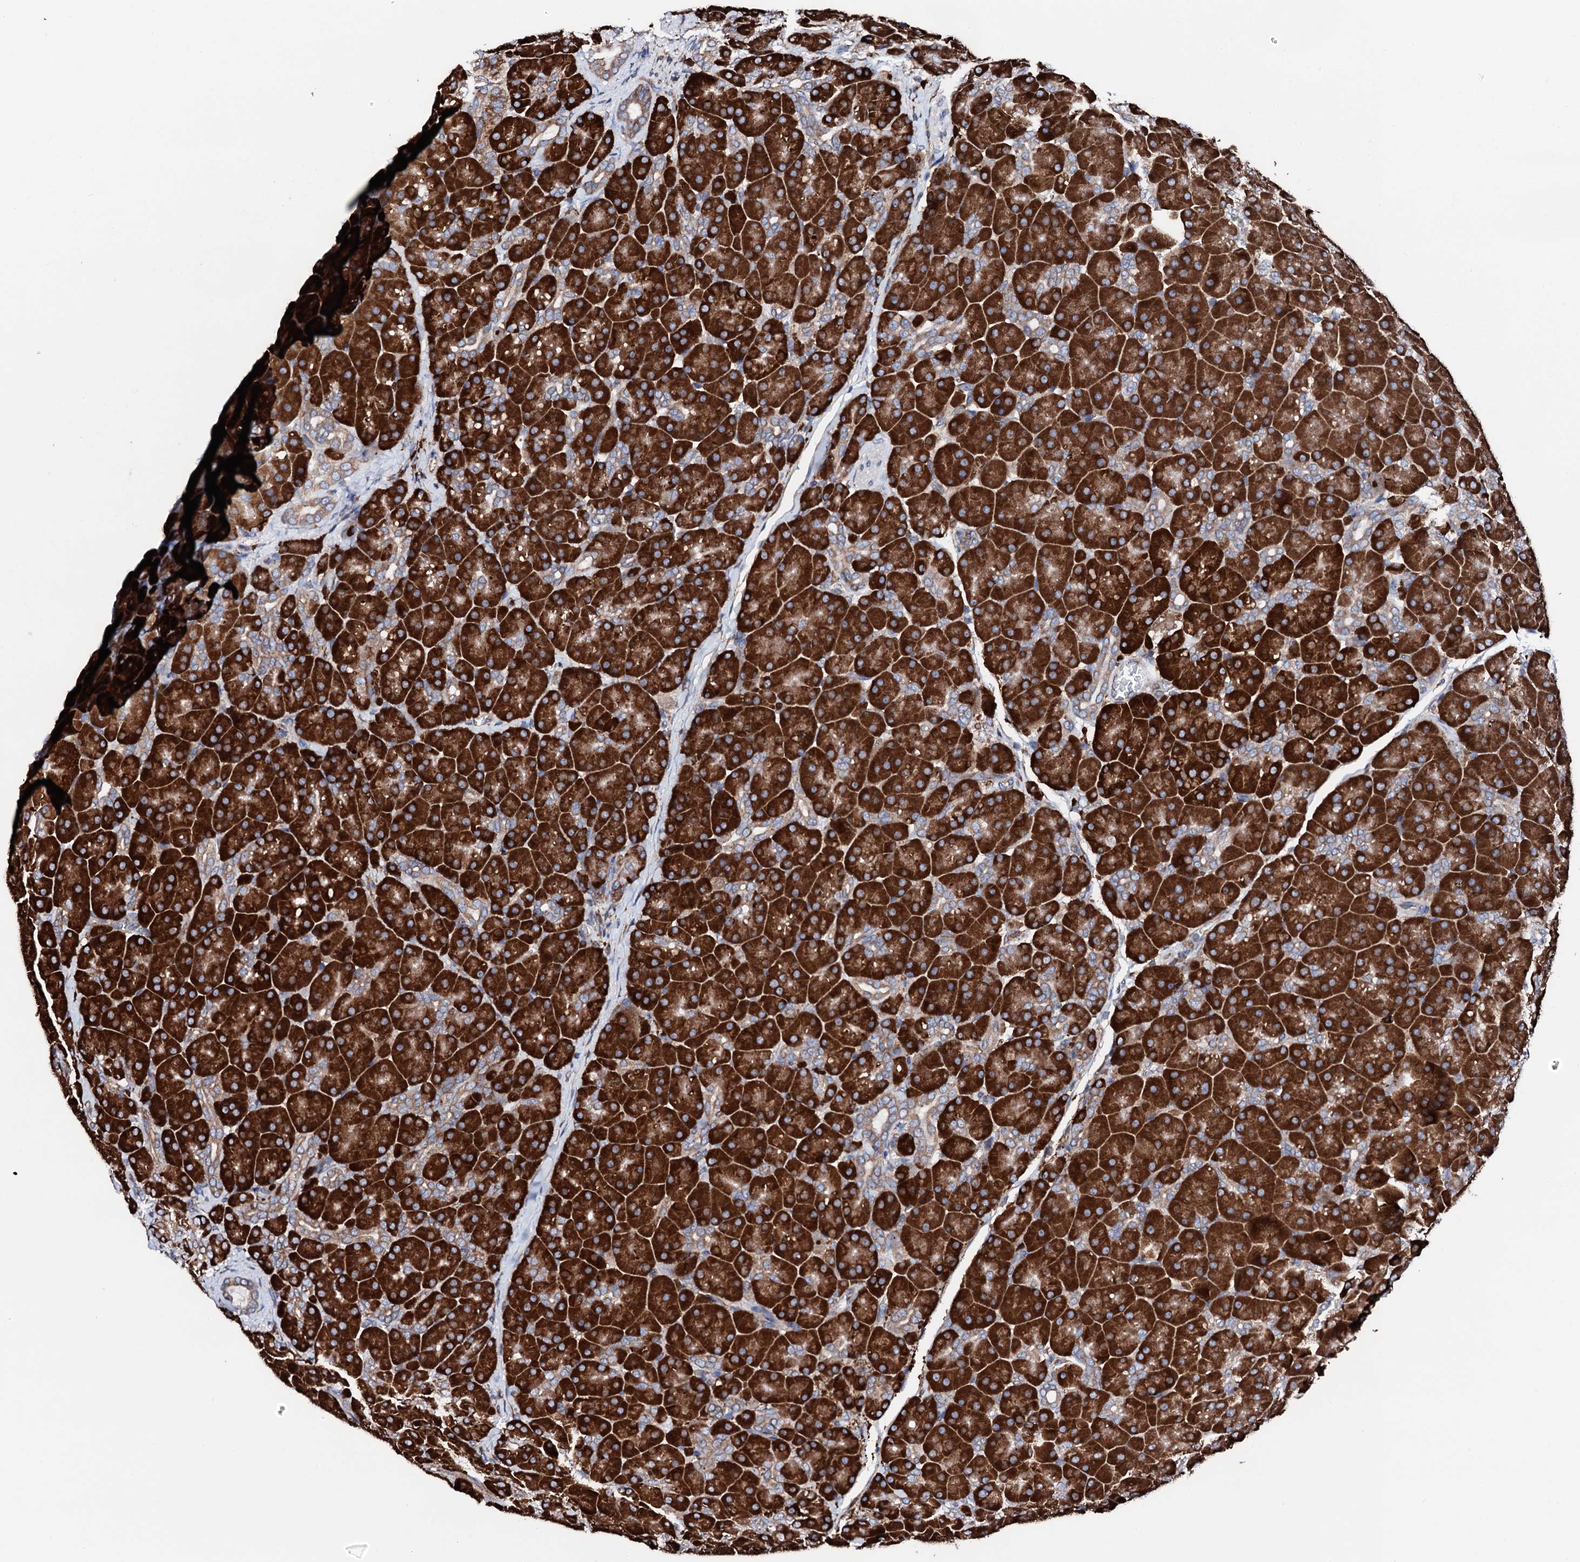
{"staining": {"intensity": "strong", "quantity": ">75%", "location": "cytoplasmic/membranous"}, "tissue": "pancreas", "cell_type": "Exocrine glandular cells", "image_type": "normal", "snomed": [{"axis": "morphology", "description": "Normal tissue, NOS"}, {"axis": "topography", "description": "Pancreas"}], "caption": "About >75% of exocrine glandular cells in unremarkable pancreas show strong cytoplasmic/membranous protein staining as visualized by brown immunohistochemical staining.", "gene": "AMDHD1", "patient": {"sex": "male", "age": 66}}